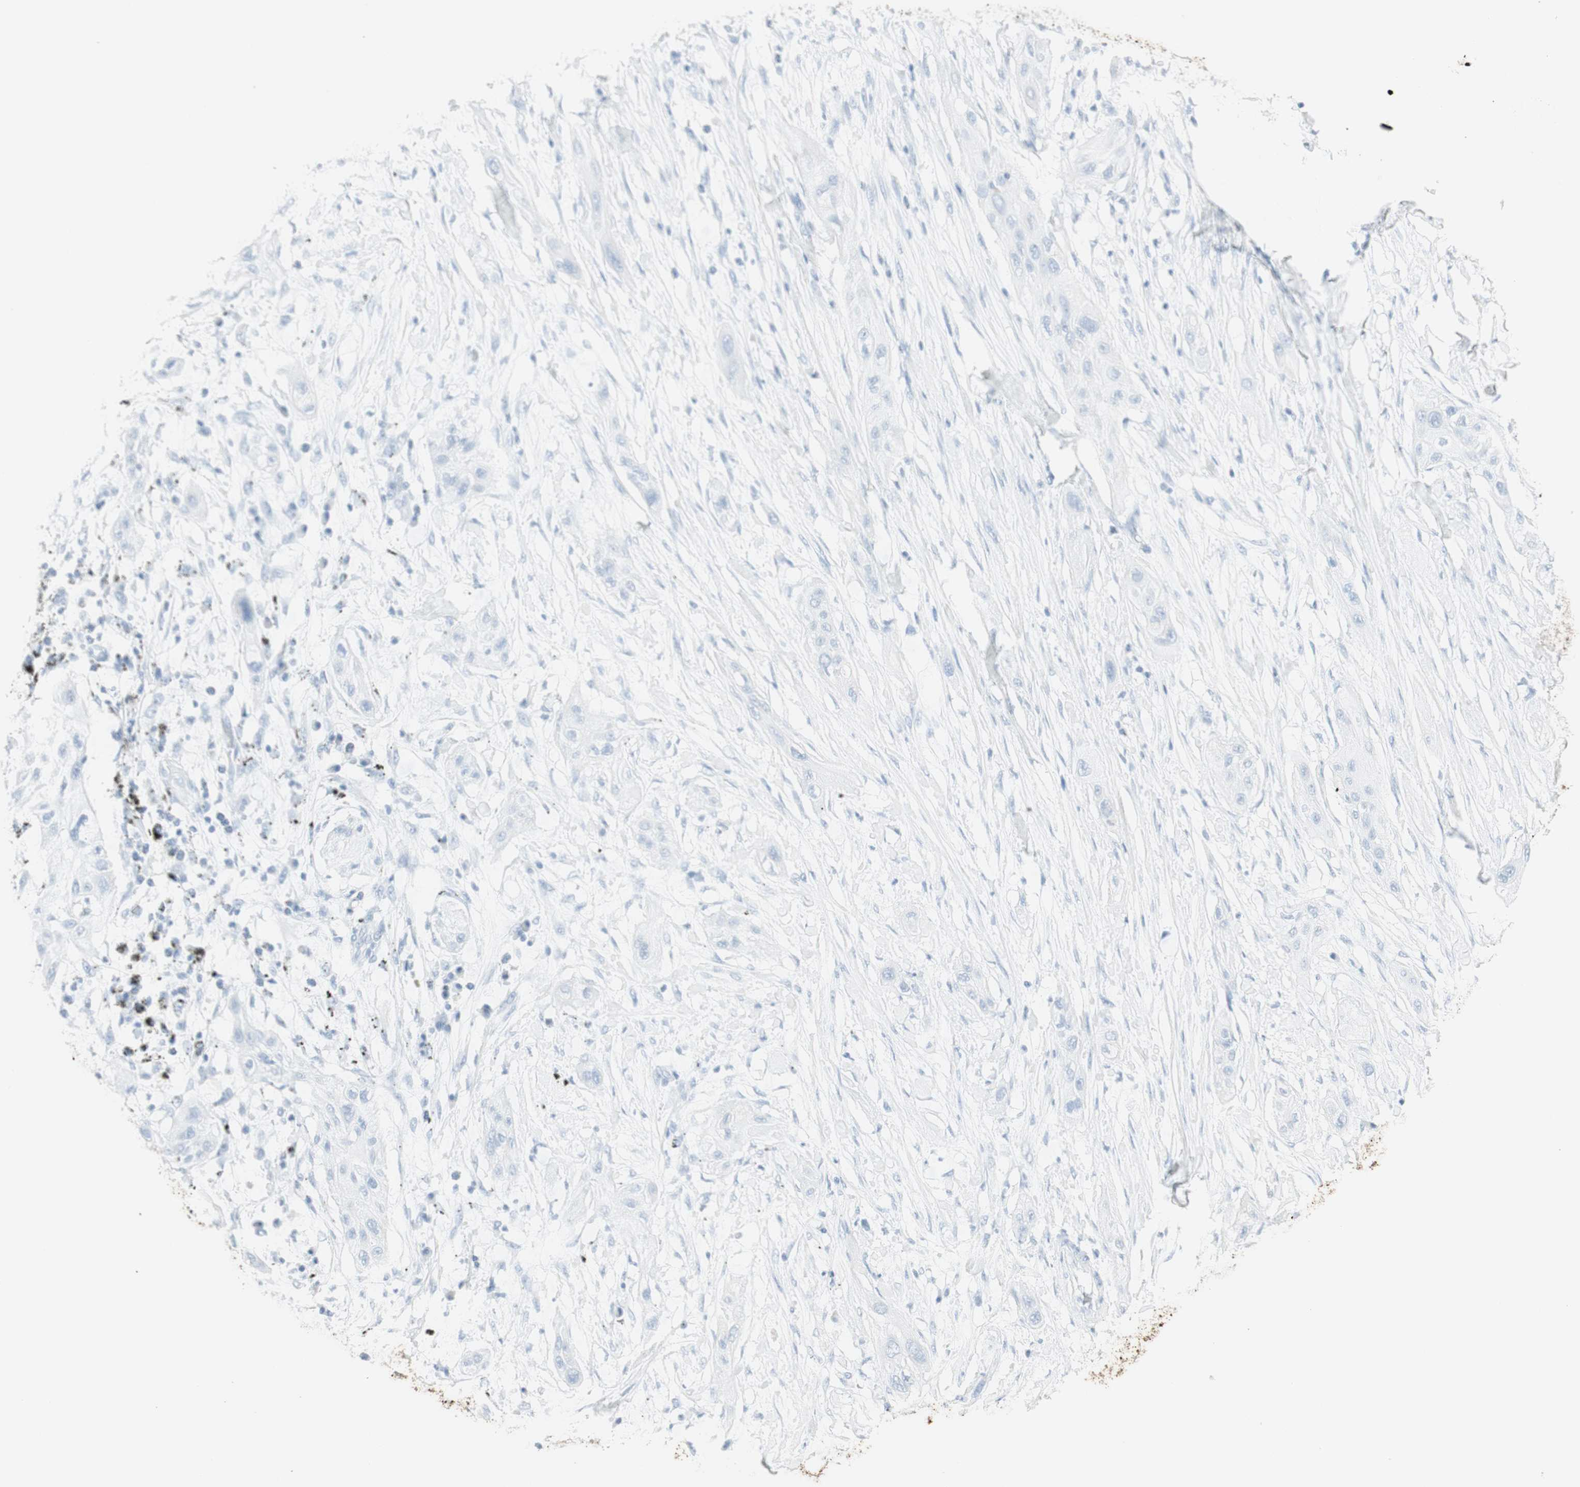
{"staining": {"intensity": "negative", "quantity": "none", "location": "none"}, "tissue": "lung cancer", "cell_type": "Tumor cells", "image_type": "cancer", "snomed": [{"axis": "morphology", "description": "Squamous cell carcinoma, NOS"}, {"axis": "topography", "description": "Lung"}], "caption": "Immunohistochemical staining of lung squamous cell carcinoma shows no significant staining in tumor cells.", "gene": "NAPSA", "patient": {"sex": "female", "age": 47}}